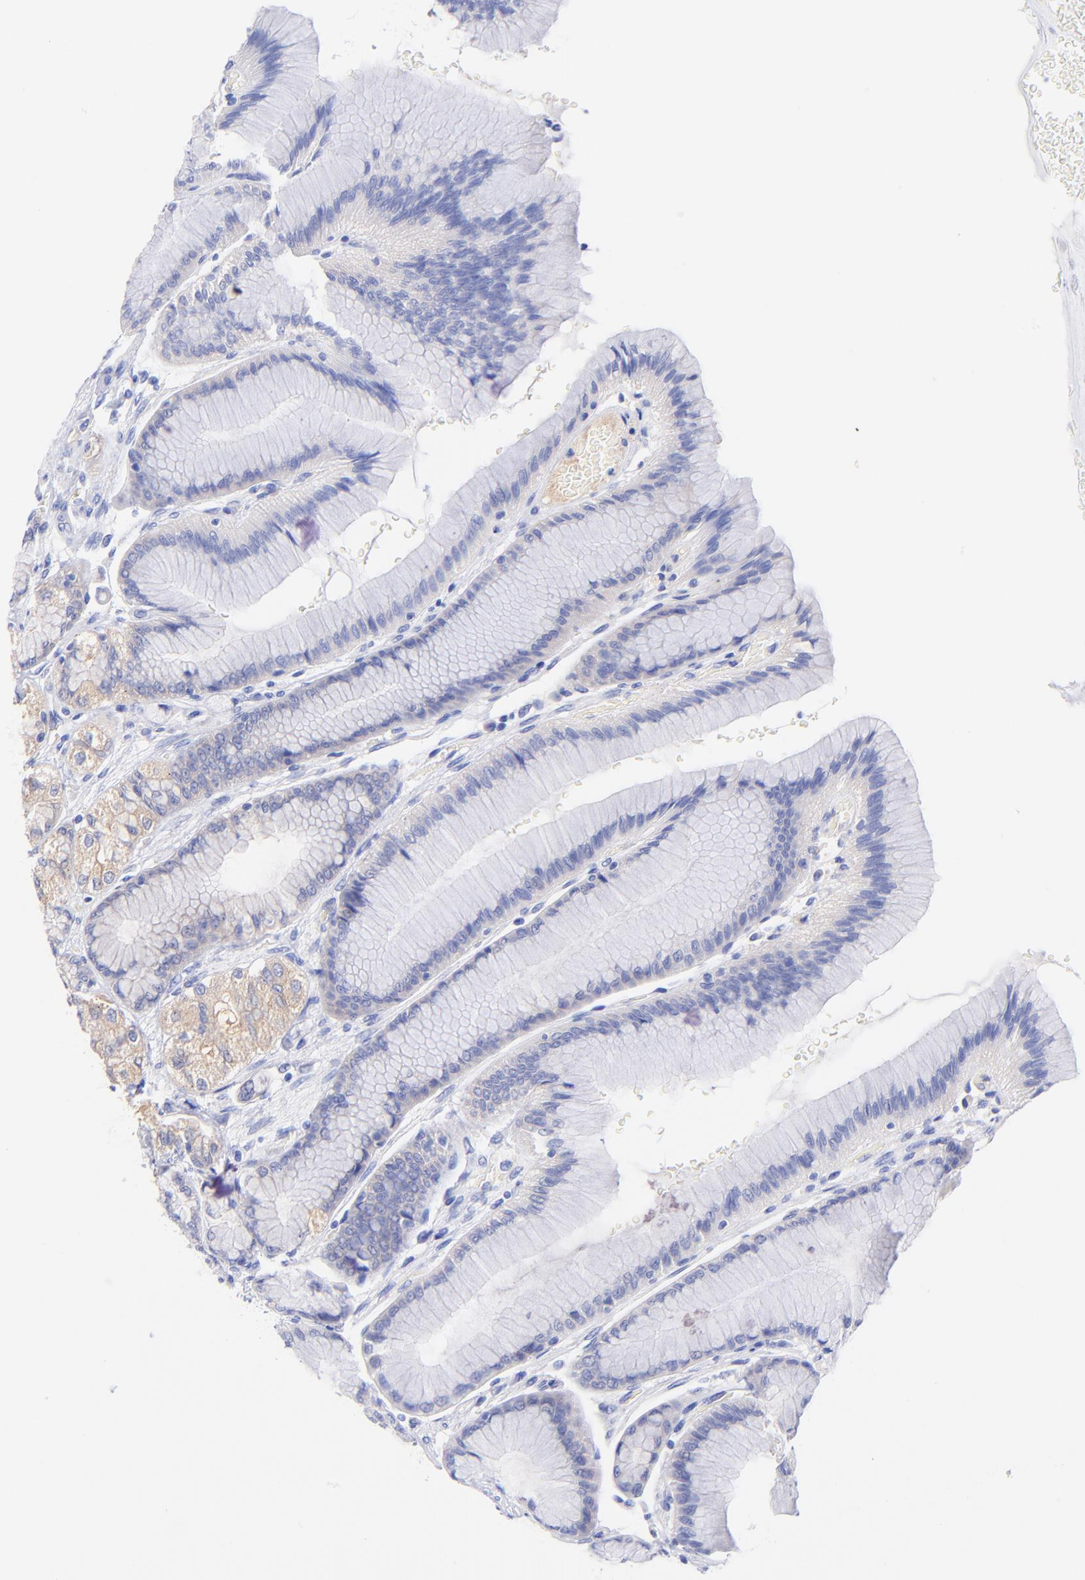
{"staining": {"intensity": "weak", "quantity": "25%-75%", "location": "cytoplasmic/membranous"}, "tissue": "stomach", "cell_type": "Glandular cells", "image_type": "normal", "snomed": [{"axis": "morphology", "description": "Normal tissue, NOS"}, {"axis": "morphology", "description": "Adenocarcinoma, NOS"}, {"axis": "topography", "description": "Stomach"}, {"axis": "topography", "description": "Stomach, lower"}], "caption": "Immunohistochemical staining of normal human stomach exhibits low levels of weak cytoplasmic/membranous staining in about 25%-75% of glandular cells.", "gene": "GPHN", "patient": {"sex": "female", "age": 65}}